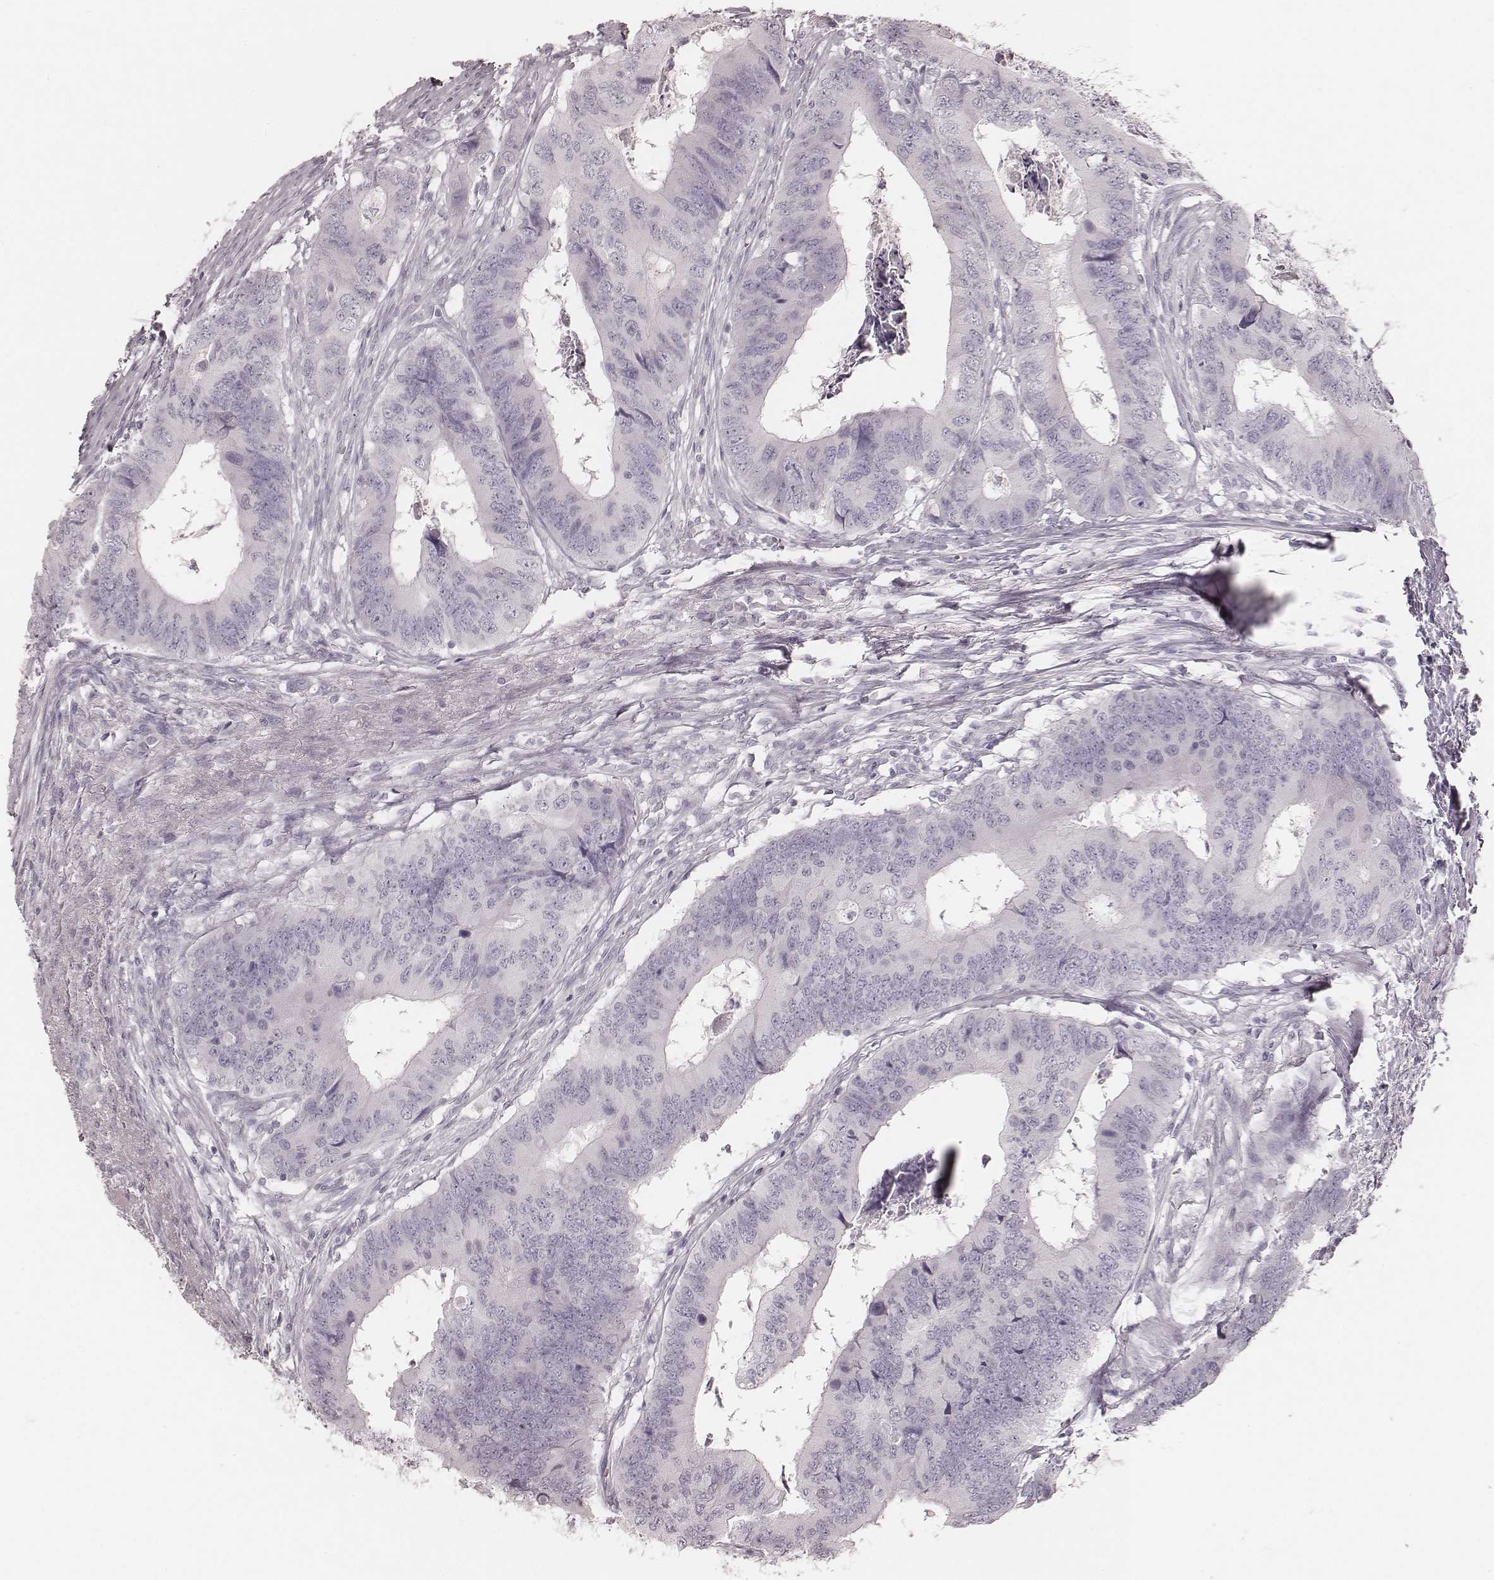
{"staining": {"intensity": "negative", "quantity": "none", "location": "none"}, "tissue": "colorectal cancer", "cell_type": "Tumor cells", "image_type": "cancer", "snomed": [{"axis": "morphology", "description": "Adenocarcinoma, NOS"}, {"axis": "topography", "description": "Colon"}], "caption": "Tumor cells show no significant staining in colorectal adenocarcinoma.", "gene": "KRT26", "patient": {"sex": "male", "age": 53}}